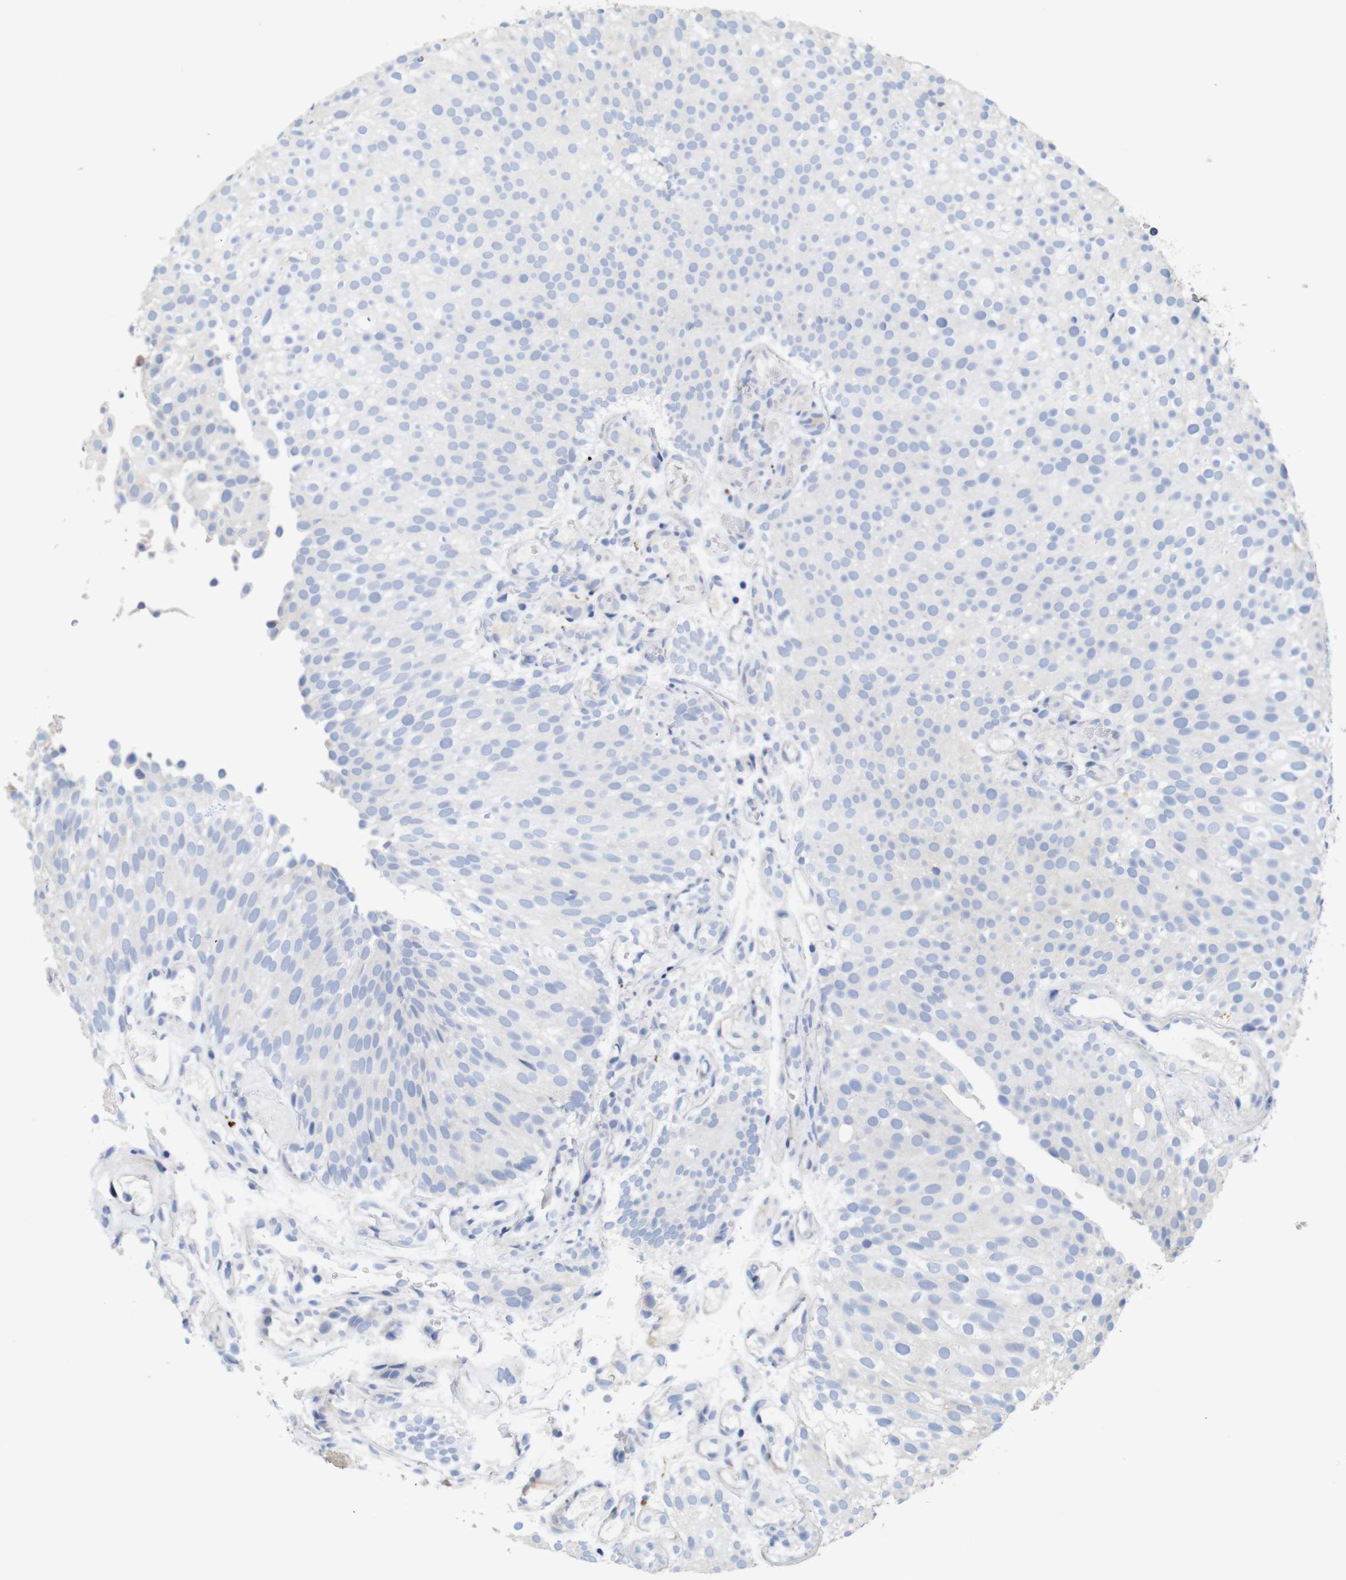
{"staining": {"intensity": "negative", "quantity": "none", "location": "none"}, "tissue": "urothelial cancer", "cell_type": "Tumor cells", "image_type": "cancer", "snomed": [{"axis": "morphology", "description": "Urothelial carcinoma, Low grade"}, {"axis": "topography", "description": "Urinary bladder"}], "caption": "Tumor cells show no significant protein positivity in urothelial cancer. (Stains: DAB (3,3'-diaminobenzidine) immunohistochemistry (IHC) with hematoxylin counter stain, Microscopy: brightfield microscopy at high magnification).", "gene": "SPRY3", "patient": {"sex": "male", "age": 78}}